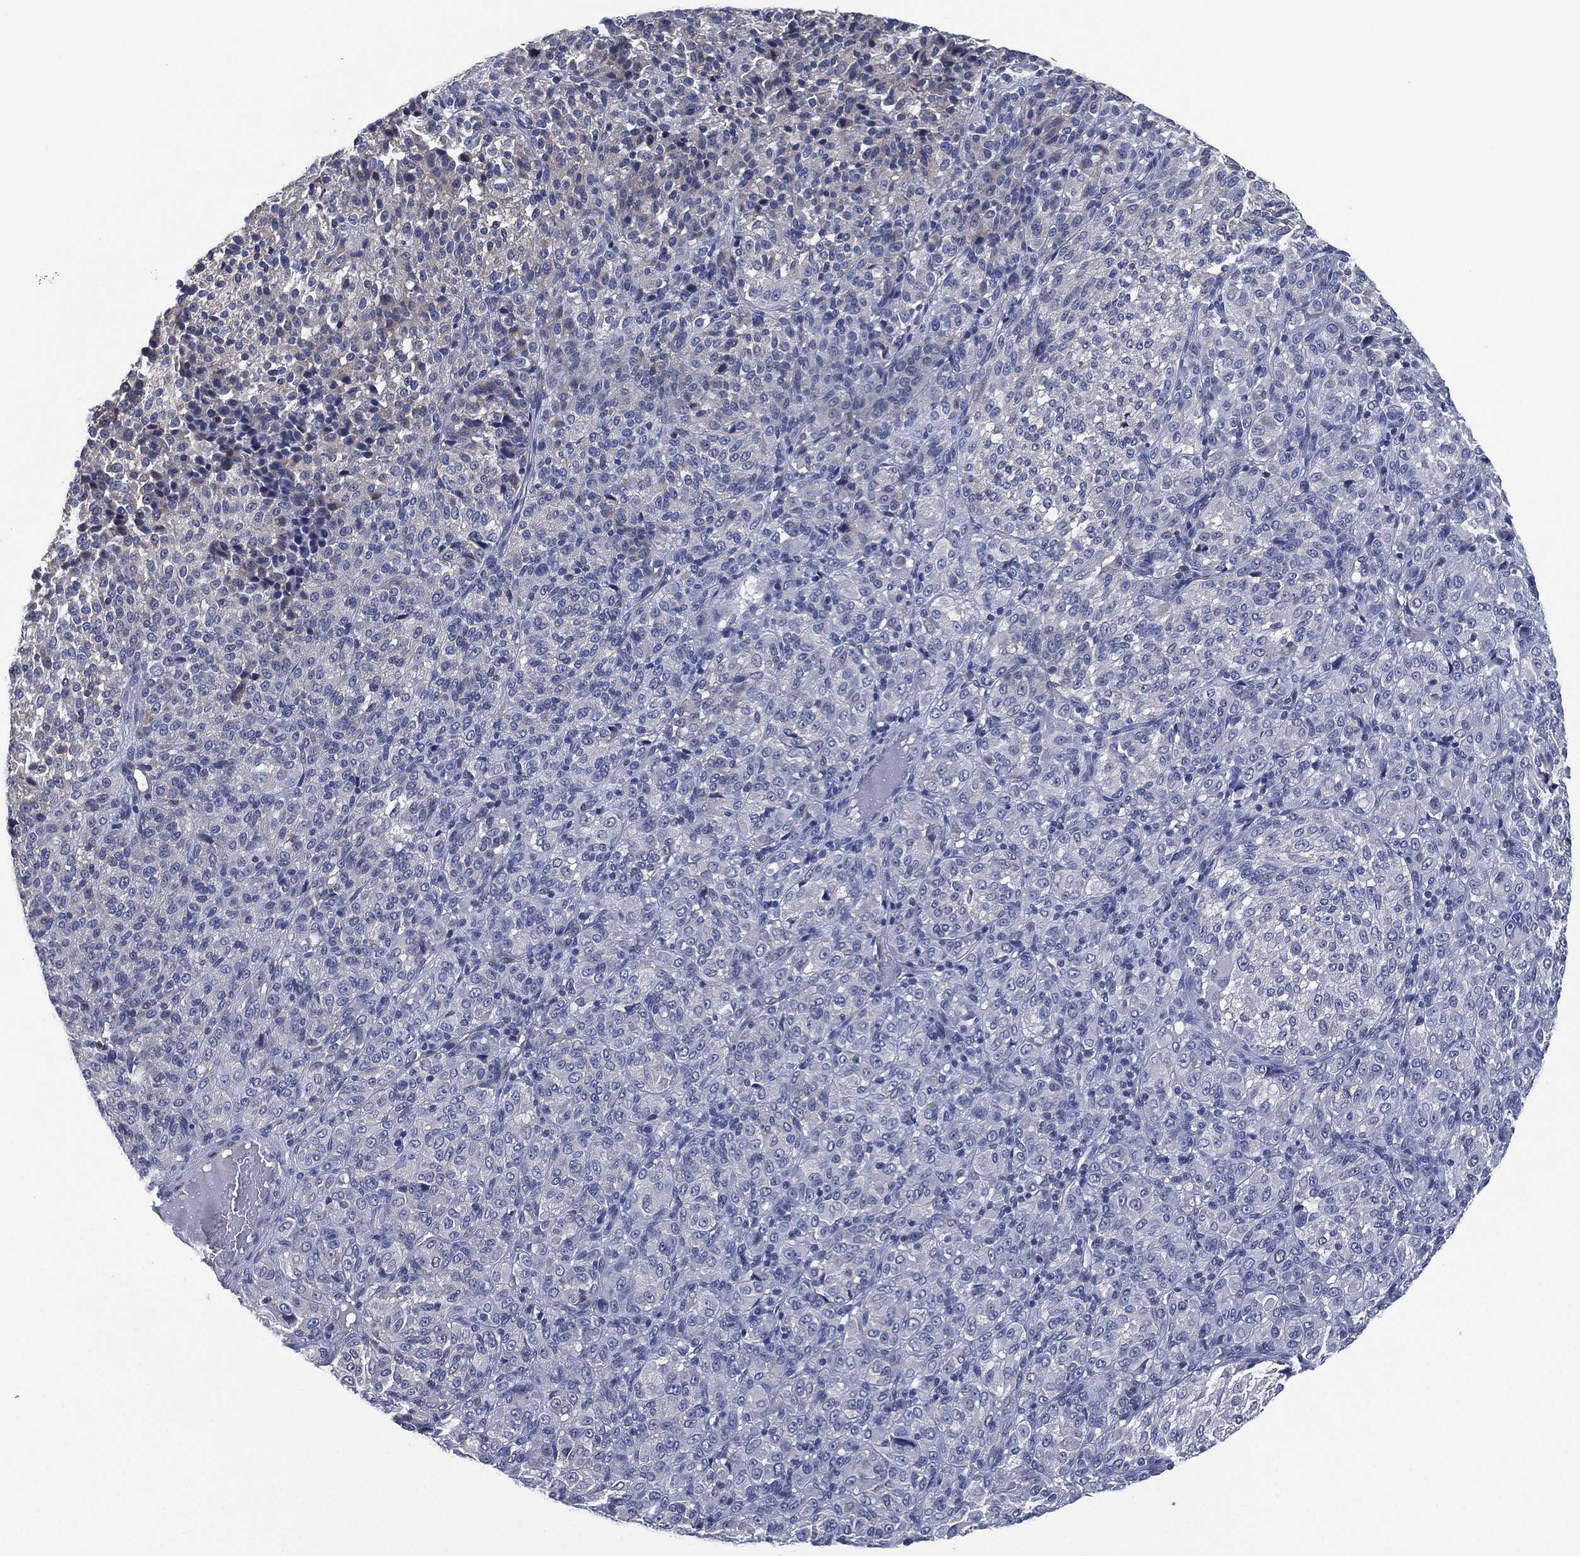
{"staining": {"intensity": "negative", "quantity": "none", "location": "none"}, "tissue": "melanoma", "cell_type": "Tumor cells", "image_type": "cancer", "snomed": [{"axis": "morphology", "description": "Malignant melanoma, Metastatic site"}, {"axis": "topography", "description": "Brain"}], "caption": "This is an immunohistochemistry (IHC) photomicrograph of human malignant melanoma (metastatic site). There is no staining in tumor cells.", "gene": "SHROOM2", "patient": {"sex": "female", "age": 56}}